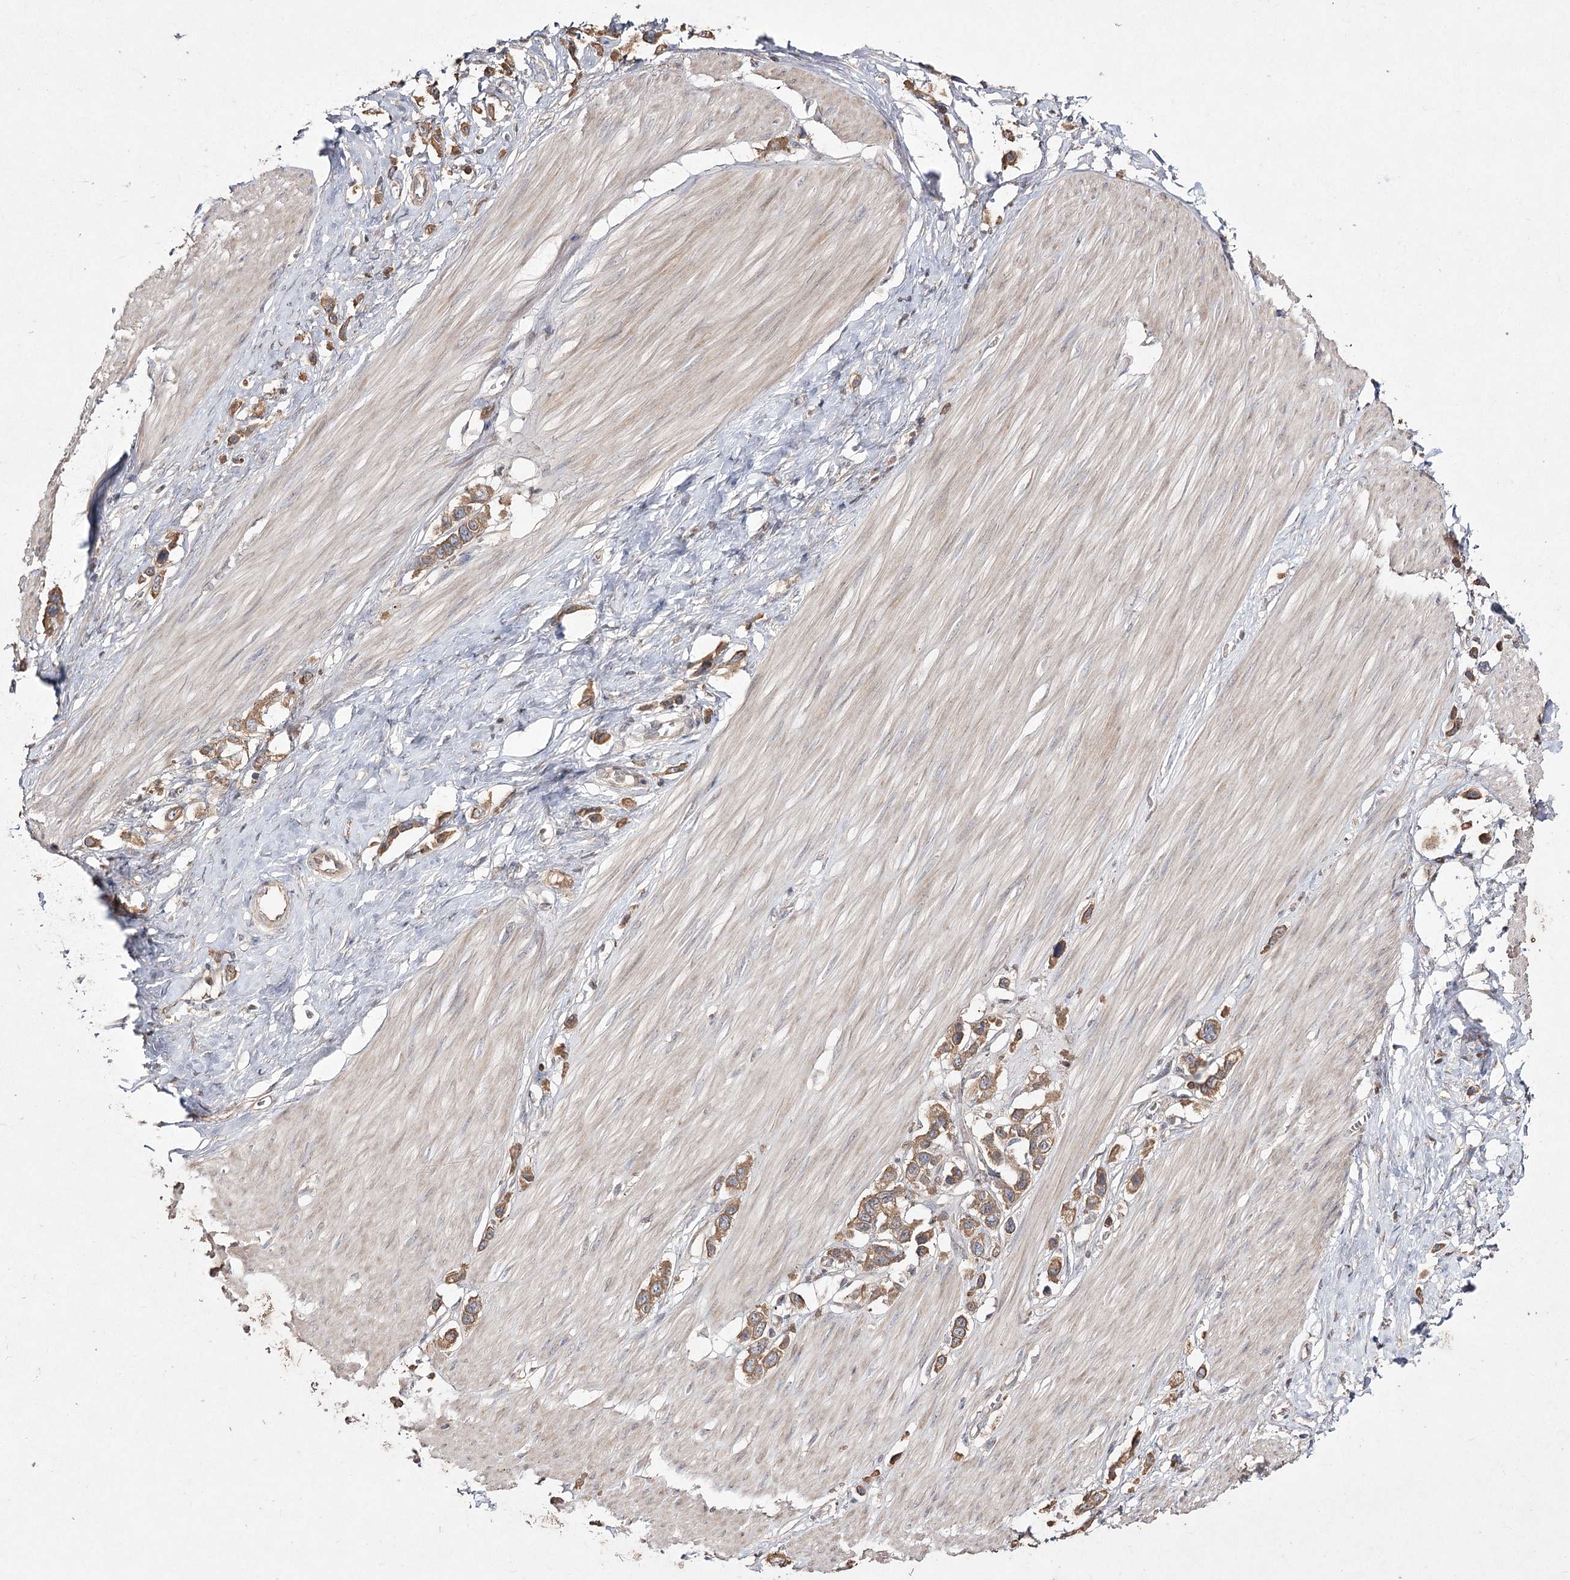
{"staining": {"intensity": "moderate", "quantity": ">75%", "location": "cytoplasmic/membranous"}, "tissue": "stomach cancer", "cell_type": "Tumor cells", "image_type": "cancer", "snomed": [{"axis": "morphology", "description": "Adenocarcinoma, NOS"}, {"axis": "topography", "description": "Stomach"}], "caption": "Protein expression analysis of stomach cancer (adenocarcinoma) displays moderate cytoplasmic/membranous positivity in approximately >75% of tumor cells.", "gene": "FANCL", "patient": {"sex": "female", "age": 65}}